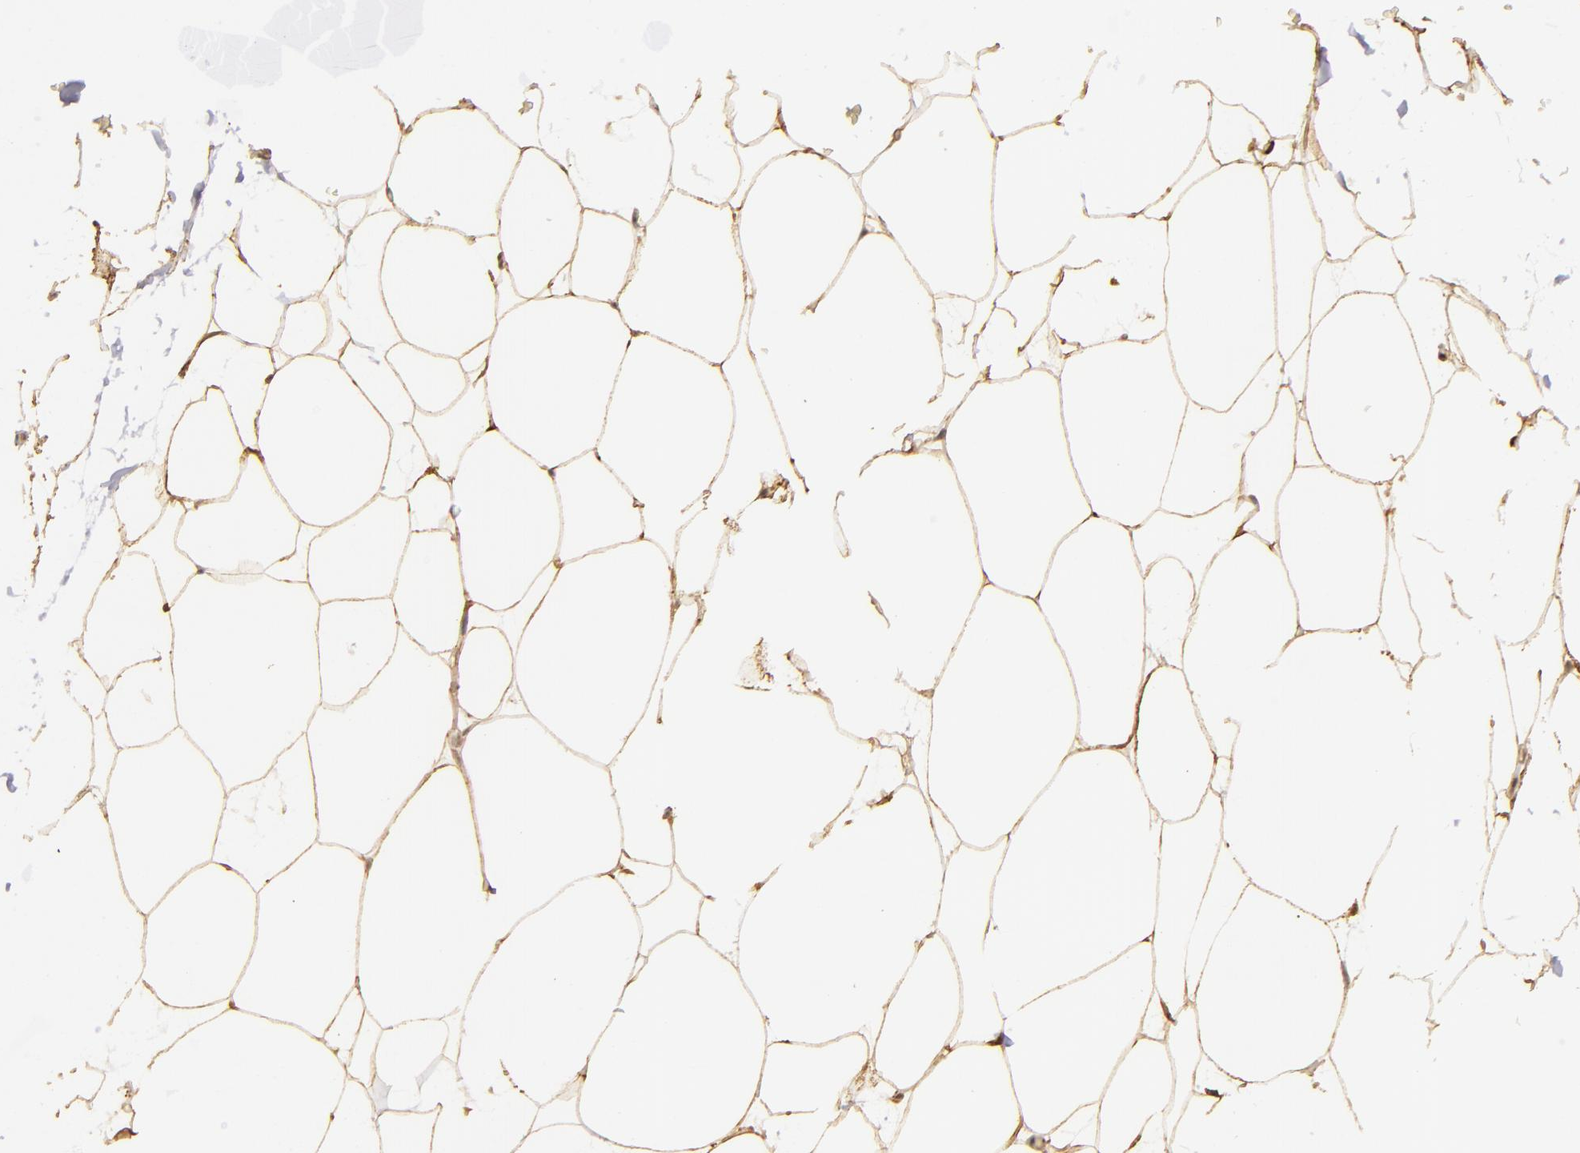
{"staining": {"intensity": "moderate", "quantity": ">75%", "location": "cytoplasmic/membranous"}, "tissue": "adipose tissue", "cell_type": "Adipocytes", "image_type": "normal", "snomed": [{"axis": "morphology", "description": "Normal tissue, NOS"}, {"axis": "morphology", "description": "Duct carcinoma"}, {"axis": "topography", "description": "Breast"}, {"axis": "topography", "description": "Adipose tissue"}], "caption": "About >75% of adipocytes in normal adipose tissue exhibit moderate cytoplasmic/membranous protein positivity as visualized by brown immunohistochemical staining.", "gene": "SLC9A3R1", "patient": {"sex": "female", "age": 37}}